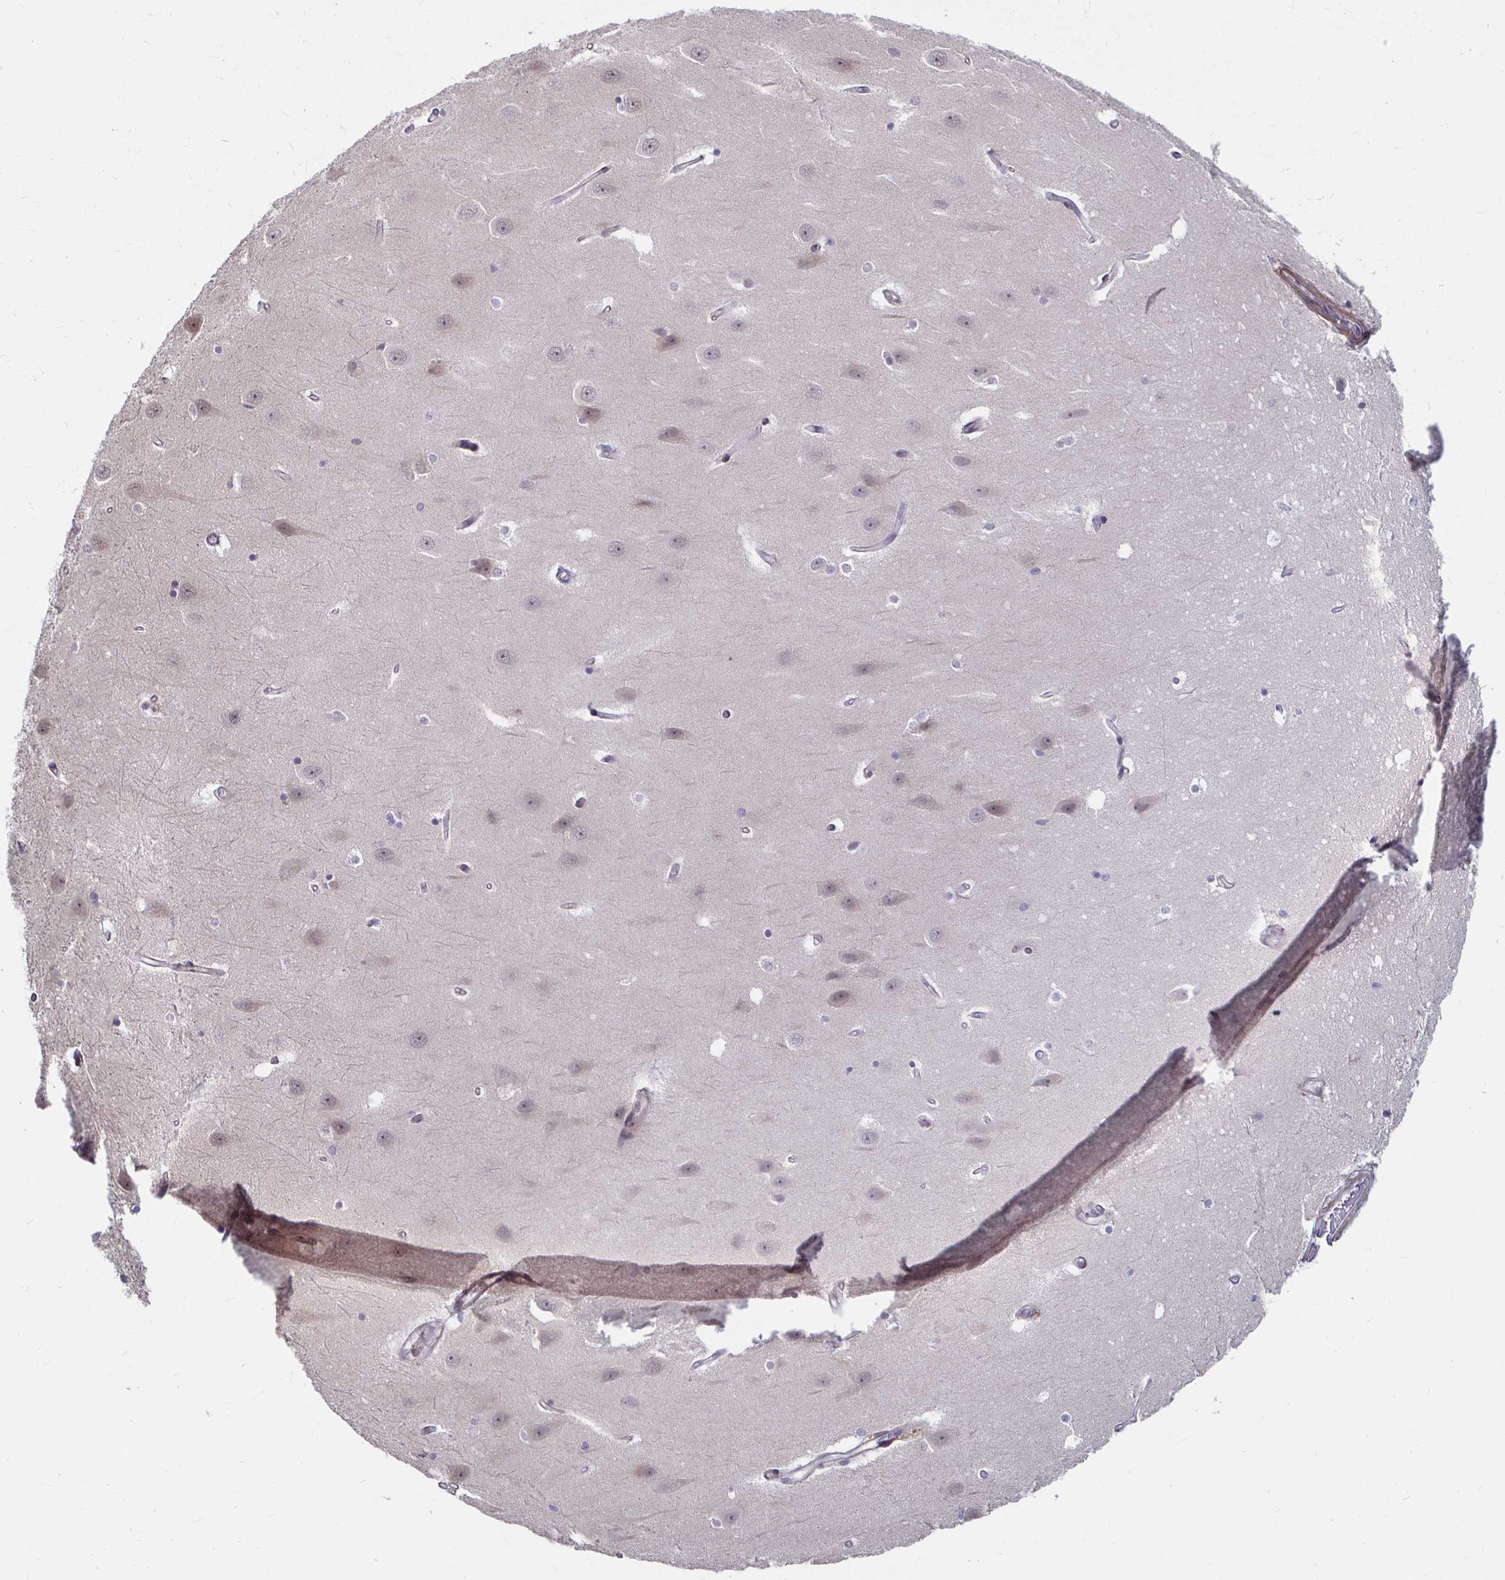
{"staining": {"intensity": "negative", "quantity": "none", "location": "none"}, "tissue": "hippocampus", "cell_type": "Glial cells", "image_type": "normal", "snomed": [{"axis": "morphology", "description": "Normal tissue, NOS"}, {"axis": "topography", "description": "Hippocampus"}], "caption": "Immunohistochemistry (IHC) photomicrograph of normal hippocampus: hippocampus stained with DAB (3,3'-diaminobenzidine) shows no significant protein staining in glial cells. (IHC, brightfield microscopy, high magnification).", "gene": "CAPN11", "patient": {"sex": "male", "age": 63}}